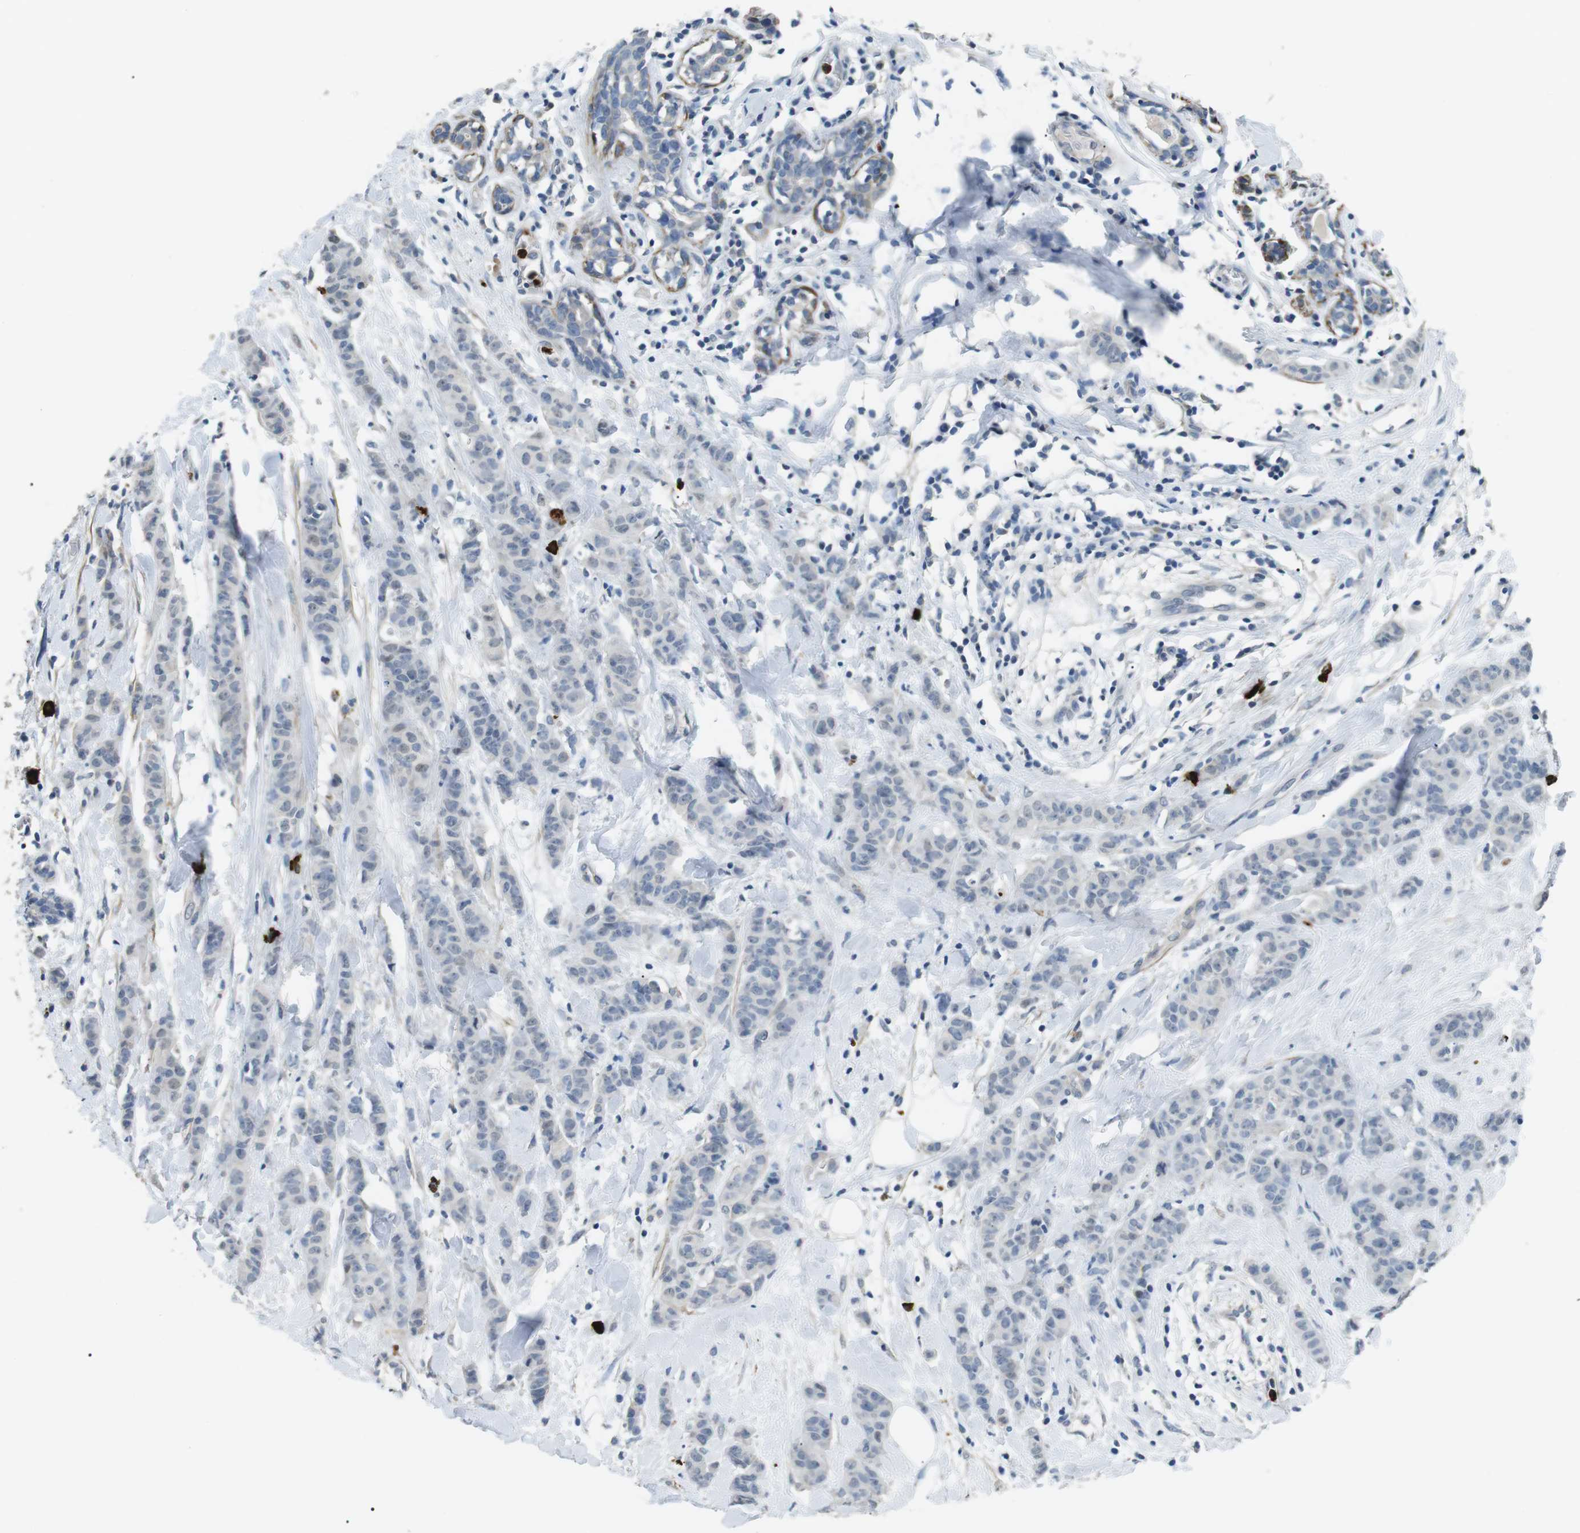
{"staining": {"intensity": "negative", "quantity": "none", "location": "none"}, "tissue": "breast cancer", "cell_type": "Tumor cells", "image_type": "cancer", "snomed": [{"axis": "morphology", "description": "Normal tissue, NOS"}, {"axis": "morphology", "description": "Duct carcinoma"}, {"axis": "topography", "description": "Breast"}], "caption": "Immunohistochemical staining of human breast cancer (intraductal carcinoma) demonstrates no significant staining in tumor cells.", "gene": "GZMM", "patient": {"sex": "female", "age": 40}}